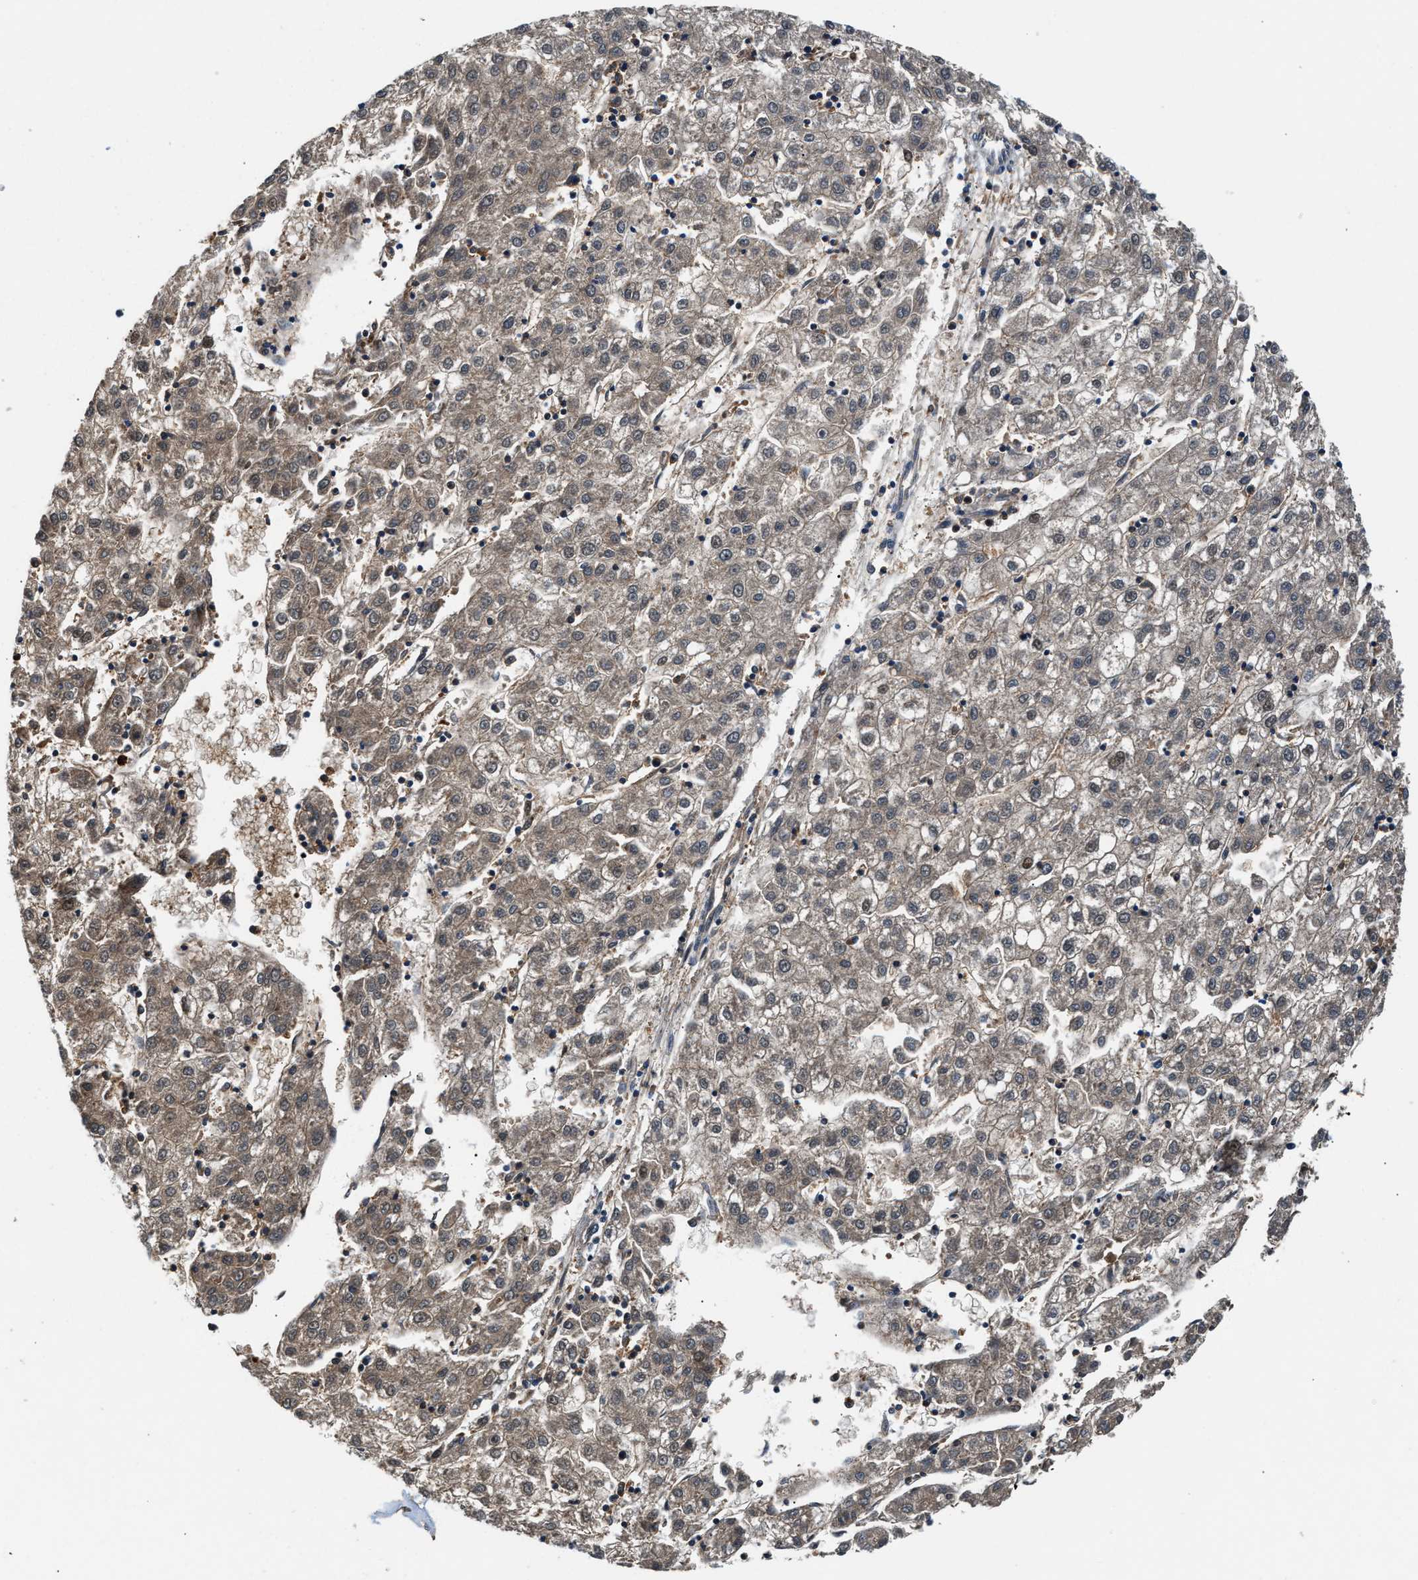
{"staining": {"intensity": "weak", "quantity": "<25%", "location": "cytoplasmic/membranous,nuclear"}, "tissue": "liver cancer", "cell_type": "Tumor cells", "image_type": "cancer", "snomed": [{"axis": "morphology", "description": "Carcinoma, Hepatocellular, NOS"}, {"axis": "topography", "description": "Liver"}], "caption": "Hepatocellular carcinoma (liver) was stained to show a protein in brown. There is no significant expression in tumor cells.", "gene": "TUT7", "patient": {"sex": "male", "age": 72}}